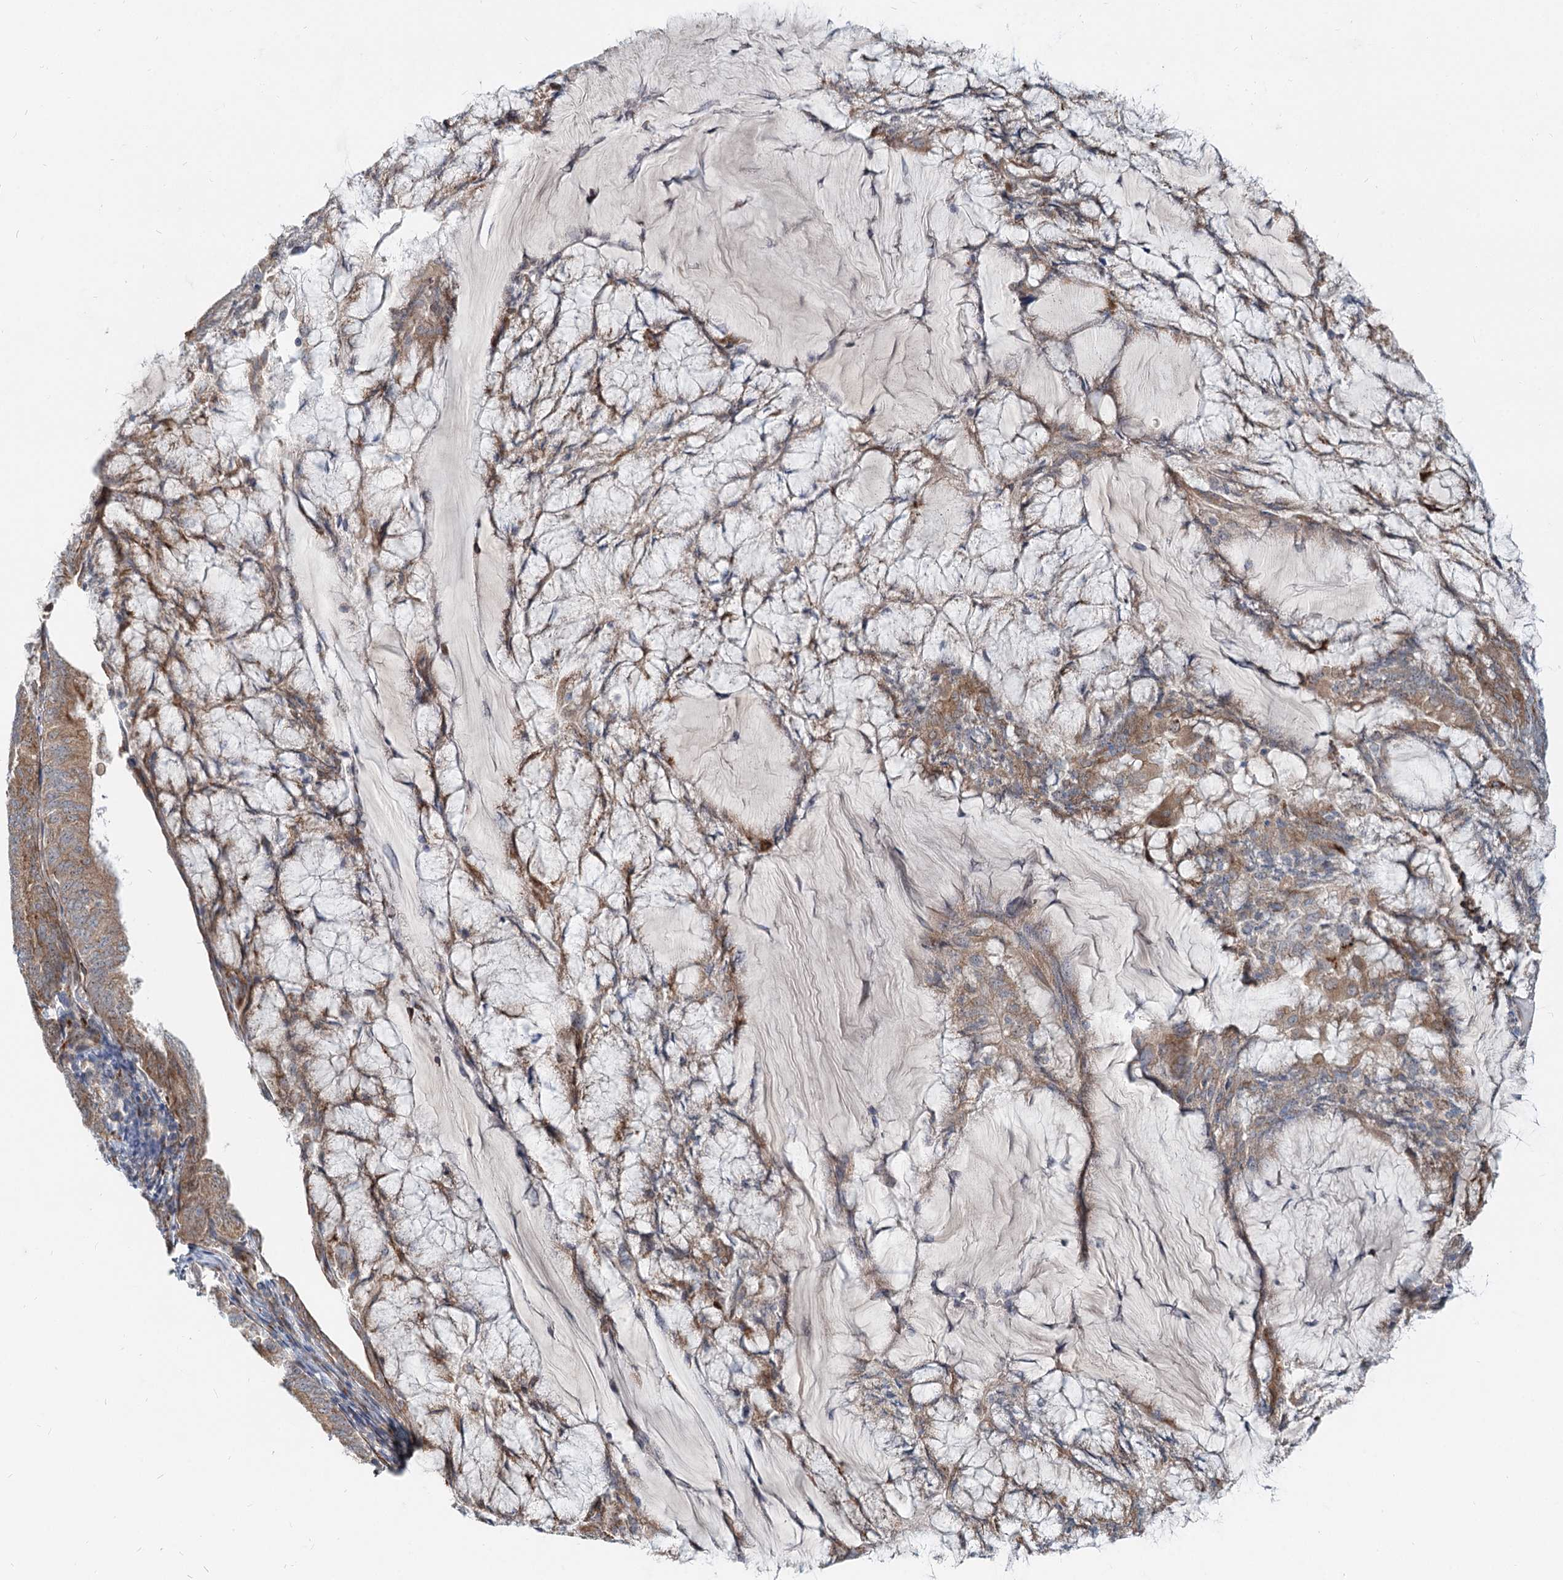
{"staining": {"intensity": "moderate", "quantity": ">75%", "location": "cytoplasmic/membranous"}, "tissue": "endometrial cancer", "cell_type": "Tumor cells", "image_type": "cancer", "snomed": [{"axis": "morphology", "description": "Adenocarcinoma, NOS"}, {"axis": "topography", "description": "Endometrium"}], "caption": "Approximately >75% of tumor cells in endometrial adenocarcinoma show moderate cytoplasmic/membranous protein expression as visualized by brown immunohistochemical staining.", "gene": "SPART", "patient": {"sex": "female", "age": 81}}